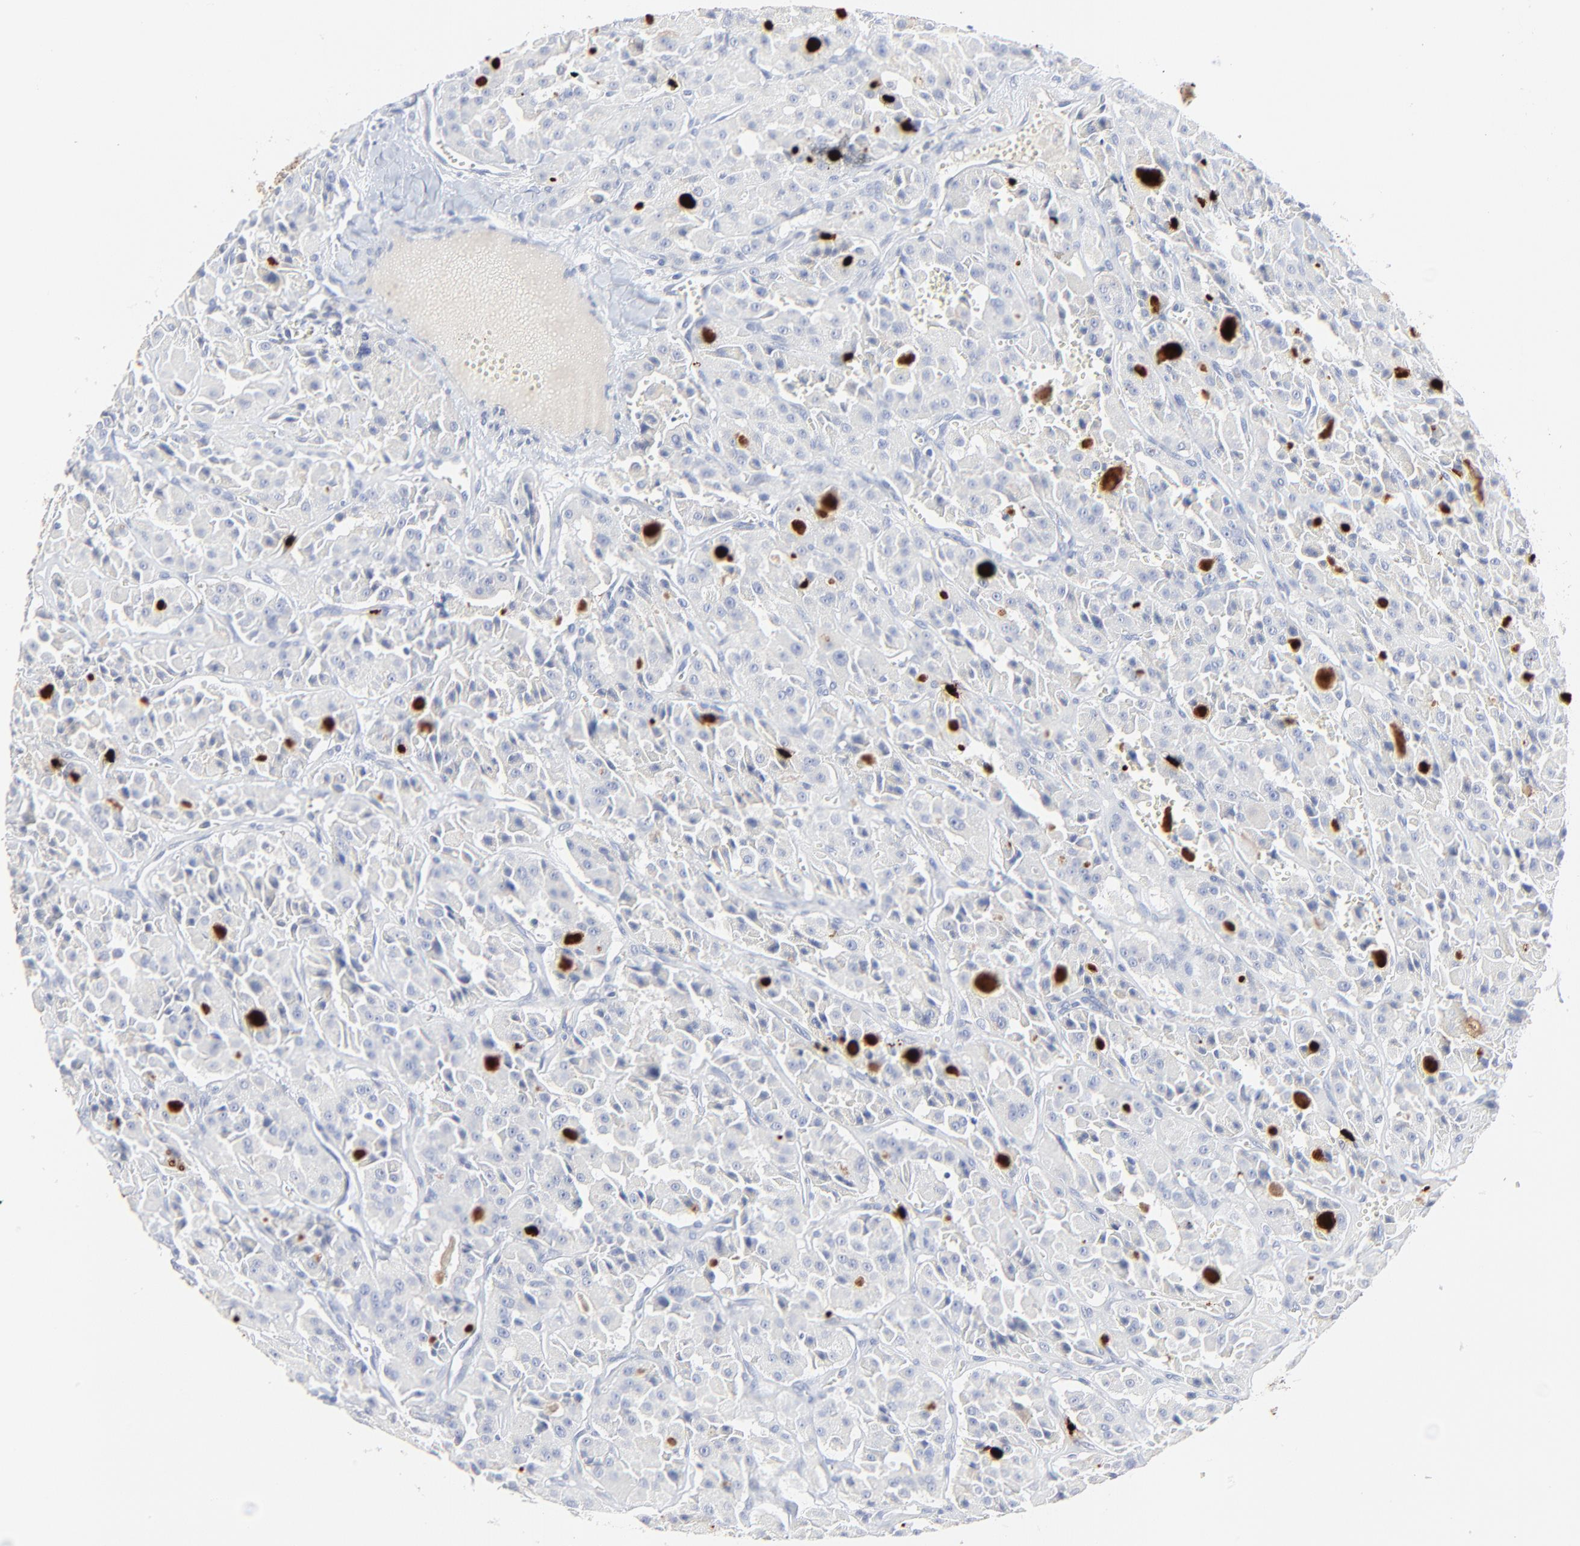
{"staining": {"intensity": "negative", "quantity": "none", "location": "none"}, "tissue": "thyroid cancer", "cell_type": "Tumor cells", "image_type": "cancer", "snomed": [{"axis": "morphology", "description": "Carcinoma, NOS"}, {"axis": "topography", "description": "Thyroid gland"}], "caption": "The immunohistochemistry image has no significant expression in tumor cells of thyroid cancer tissue.", "gene": "LCN2", "patient": {"sex": "male", "age": 76}}